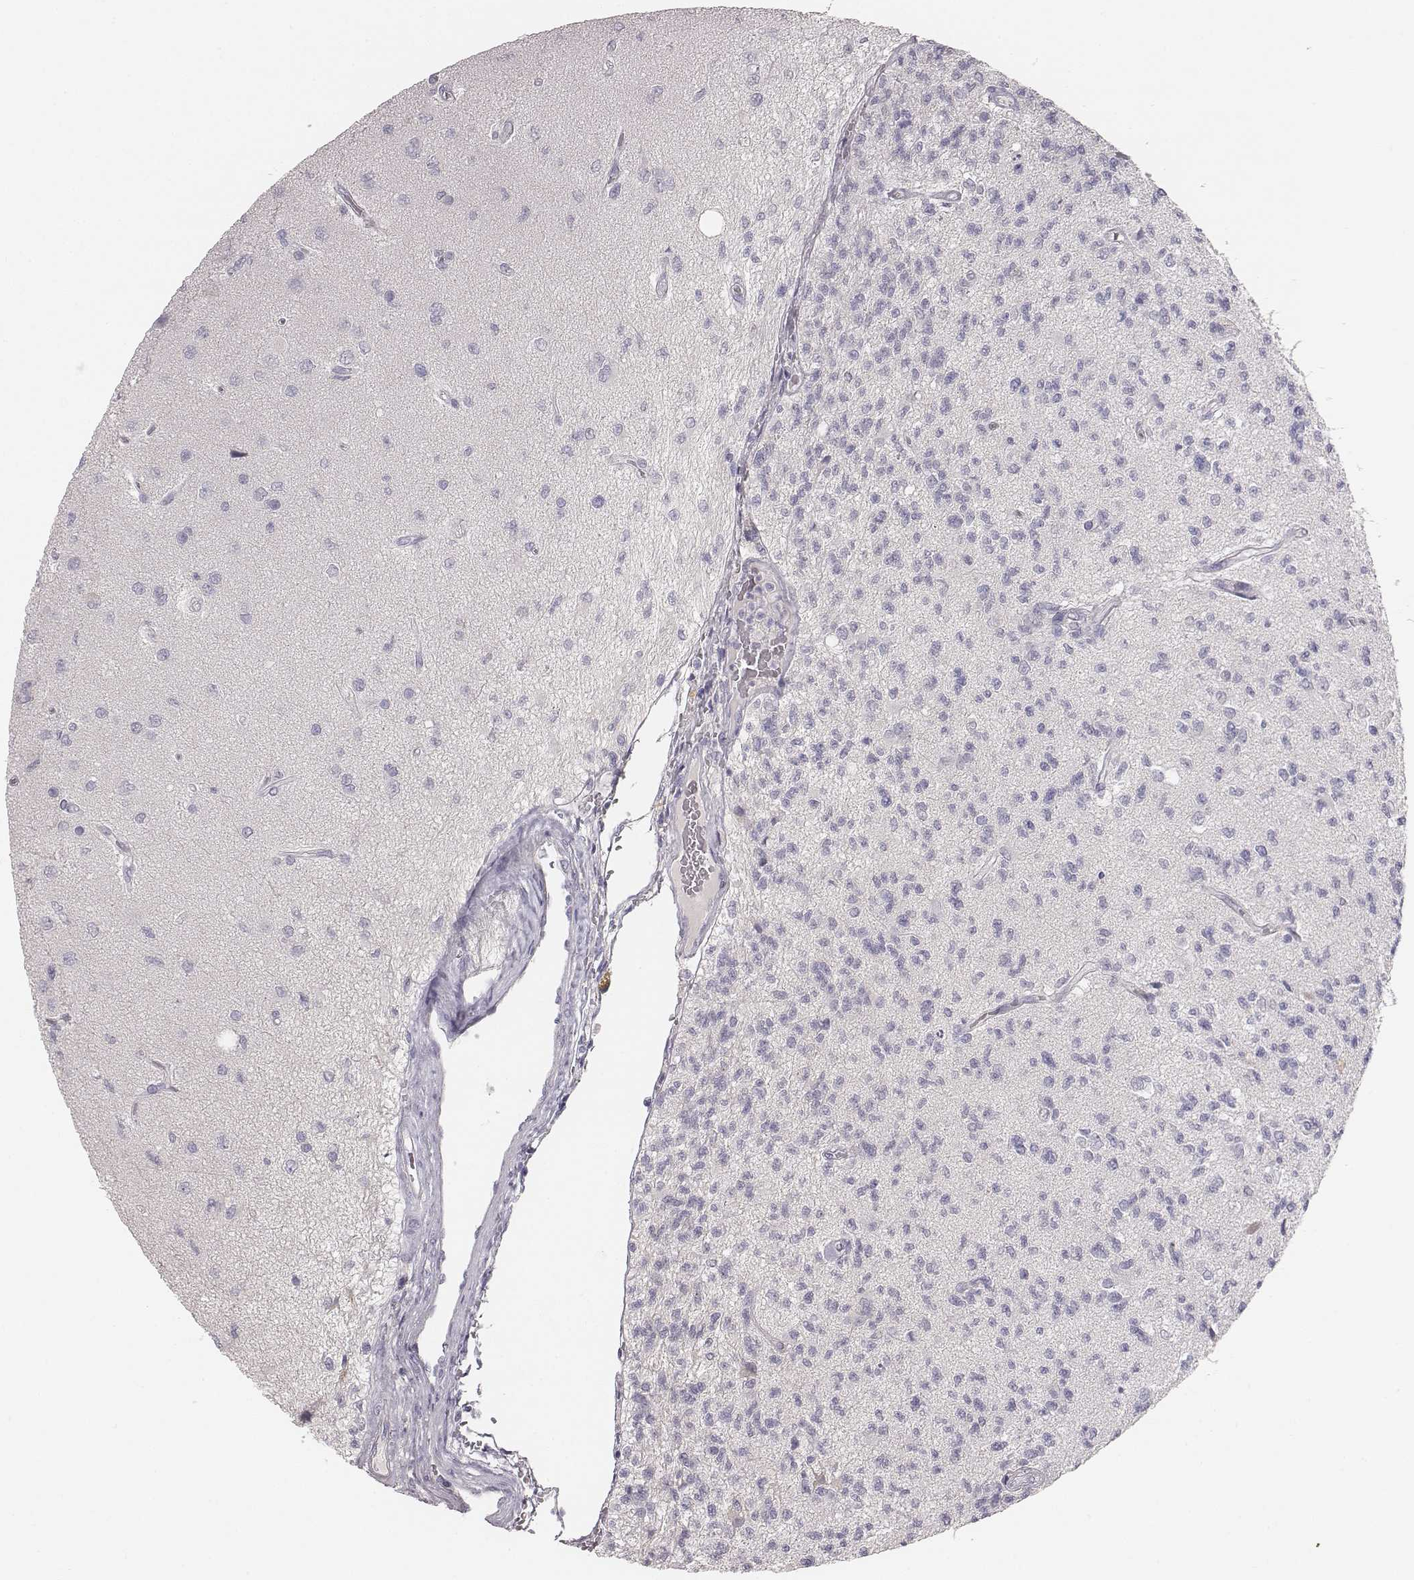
{"staining": {"intensity": "negative", "quantity": "none", "location": "none"}, "tissue": "glioma", "cell_type": "Tumor cells", "image_type": "cancer", "snomed": [{"axis": "morphology", "description": "Glioma, malignant, High grade"}, {"axis": "topography", "description": "Brain"}], "caption": "This is an immunohistochemistry photomicrograph of human glioma. There is no expression in tumor cells.", "gene": "MYH6", "patient": {"sex": "male", "age": 56}}